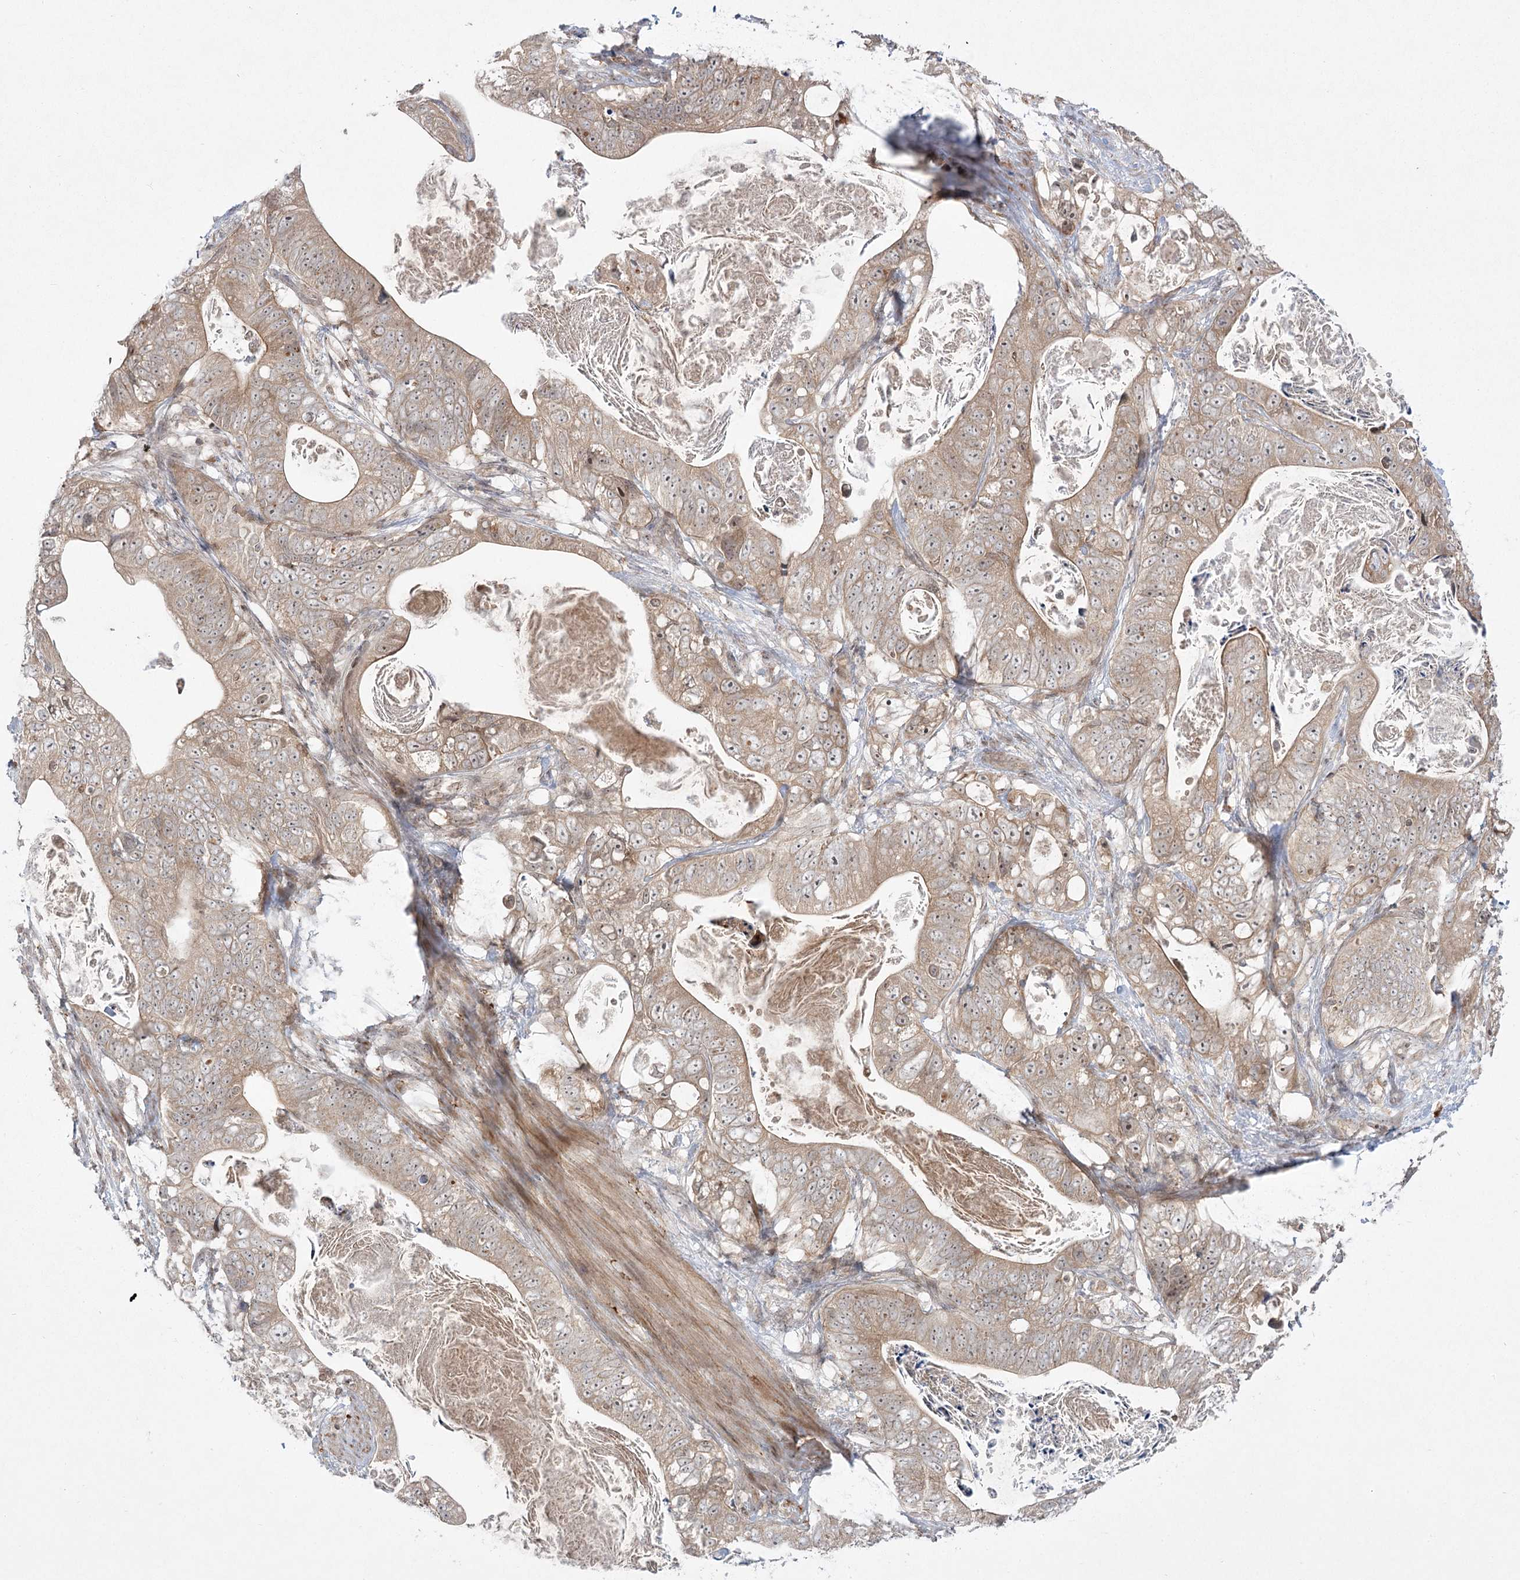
{"staining": {"intensity": "weak", "quantity": ">75%", "location": "cytoplasmic/membranous,nuclear"}, "tissue": "stomach cancer", "cell_type": "Tumor cells", "image_type": "cancer", "snomed": [{"axis": "morphology", "description": "Normal tissue, NOS"}, {"axis": "morphology", "description": "Adenocarcinoma, NOS"}, {"axis": "topography", "description": "Stomach"}], "caption": "Protein staining of stomach cancer tissue demonstrates weak cytoplasmic/membranous and nuclear staining in approximately >75% of tumor cells. The staining was performed using DAB (3,3'-diaminobenzidine), with brown indicating positive protein expression. Nuclei are stained blue with hematoxylin.", "gene": "SYTL1", "patient": {"sex": "female", "age": 89}}